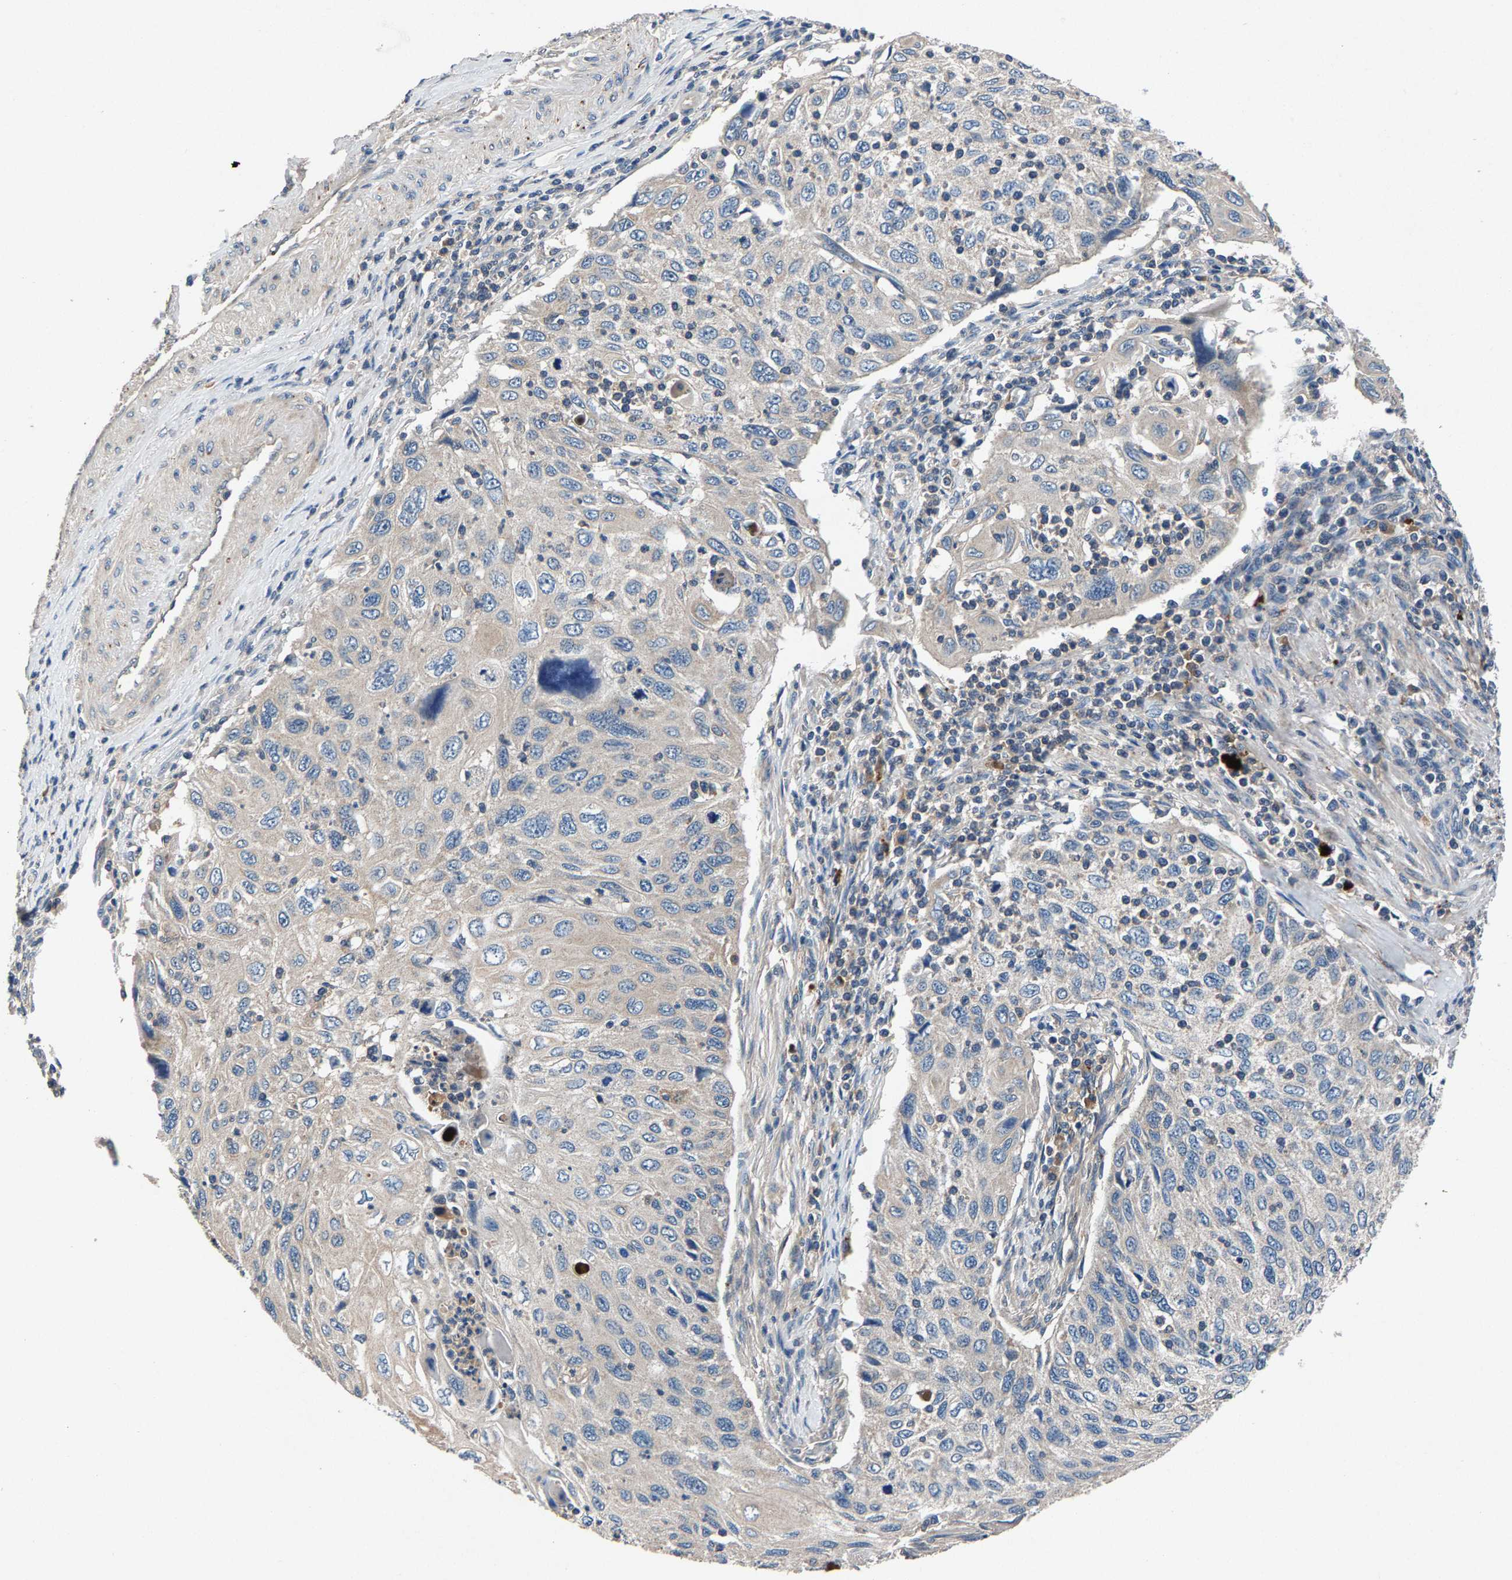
{"staining": {"intensity": "negative", "quantity": "none", "location": "none"}, "tissue": "cervical cancer", "cell_type": "Tumor cells", "image_type": "cancer", "snomed": [{"axis": "morphology", "description": "Squamous cell carcinoma, NOS"}, {"axis": "topography", "description": "Cervix"}], "caption": "There is no significant positivity in tumor cells of cervical cancer.", "gene": "PRXL2C", "patient": {"sex": "female", "age": 70}}